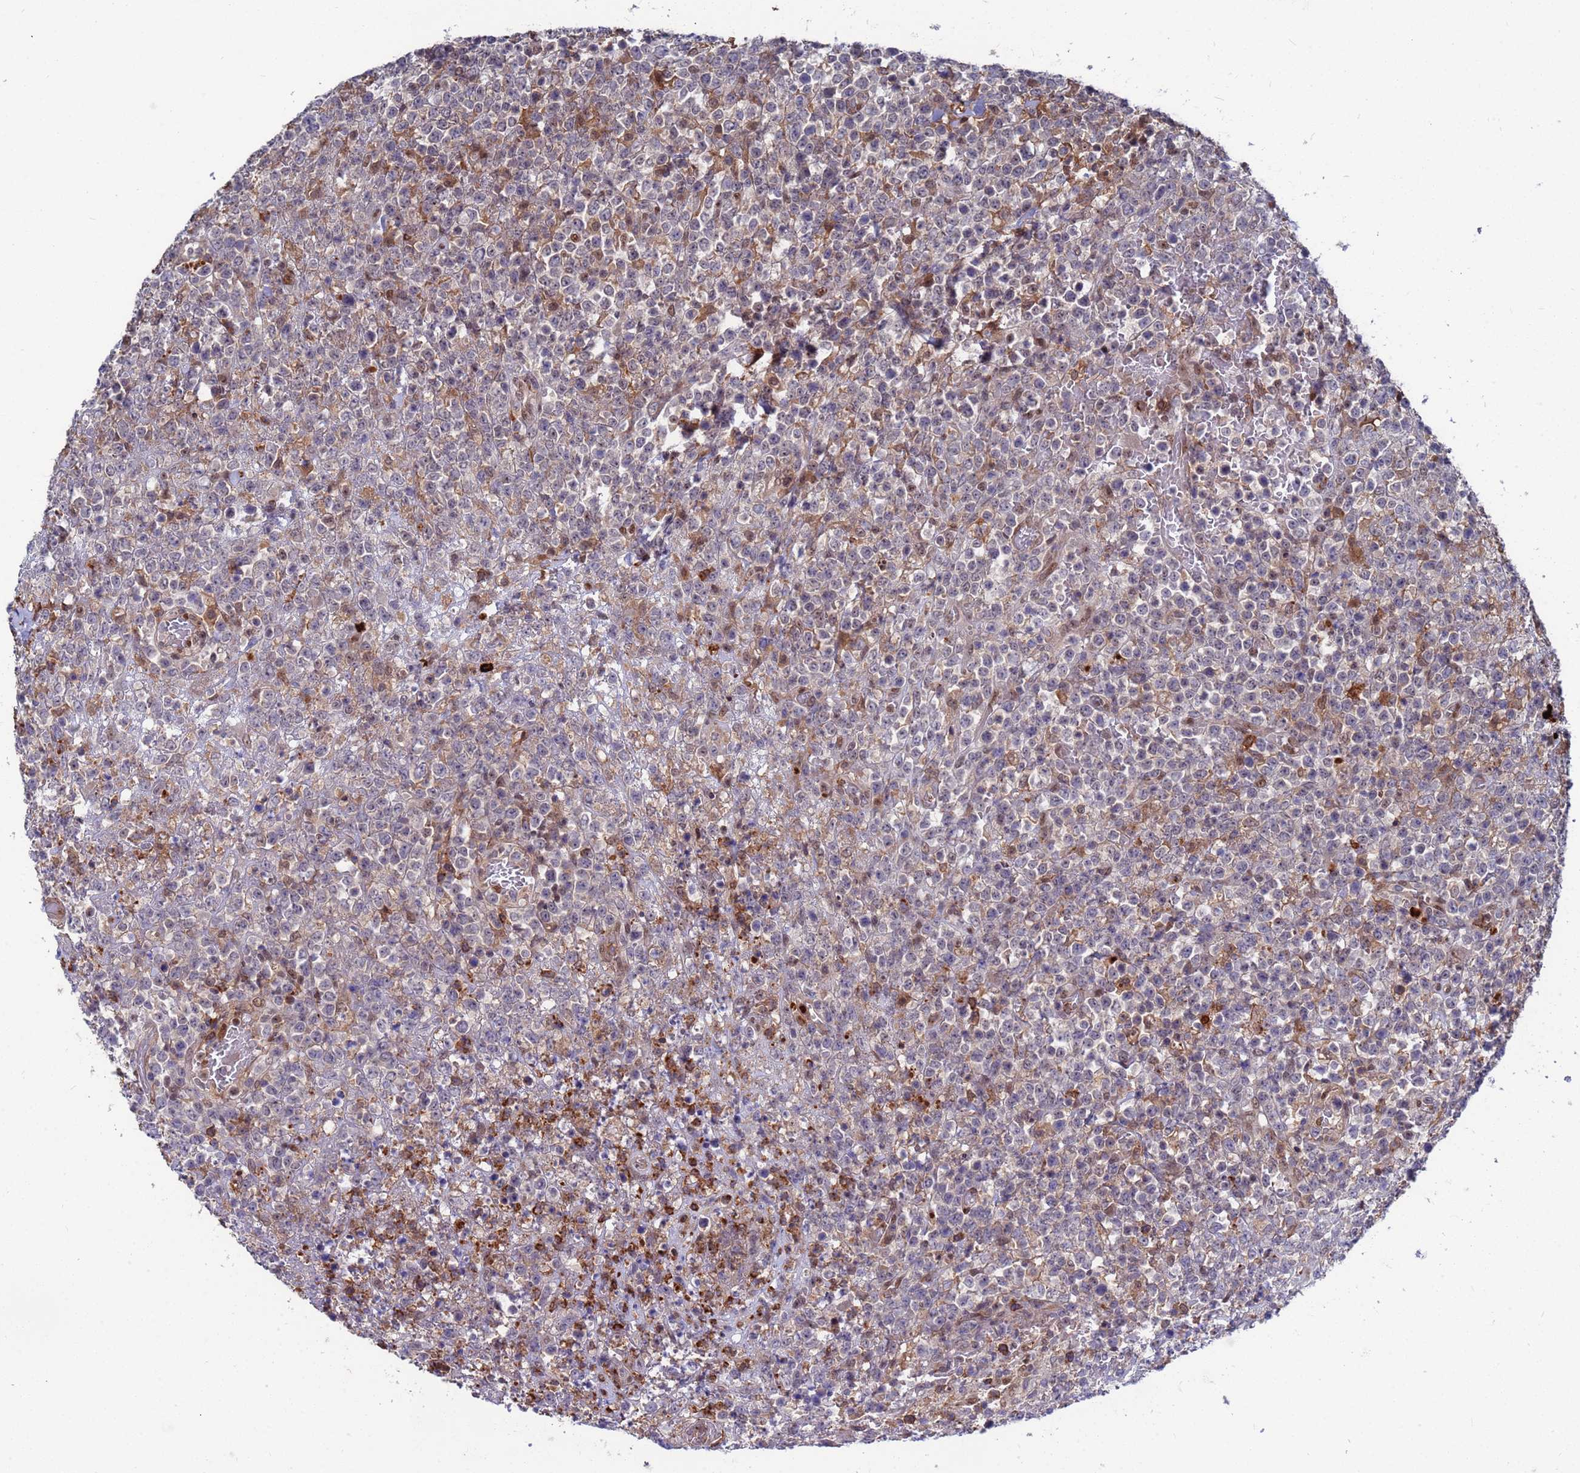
{"staining": {"intensity": "negative", "quantity": "none", "location": "none"}, "tissue": "lymphoma", "cell_type": "Tumor cells", "image_type": "cancer", "snomed": [{"axis": "morphology", "description": "Malignant lymphoma, non-Hodgkin's type, High grade"}, {"axis": "topography", "description": "Colon"}], "caption": "IHC of high-grade malignant lymphoma, non-Hodgkin's type reveals no staining in tumor cells. (IHC, brightfield microscopy, high magnification).", "gene": "TMBIM6", "patient": {"sex": "female", "age": 53}}